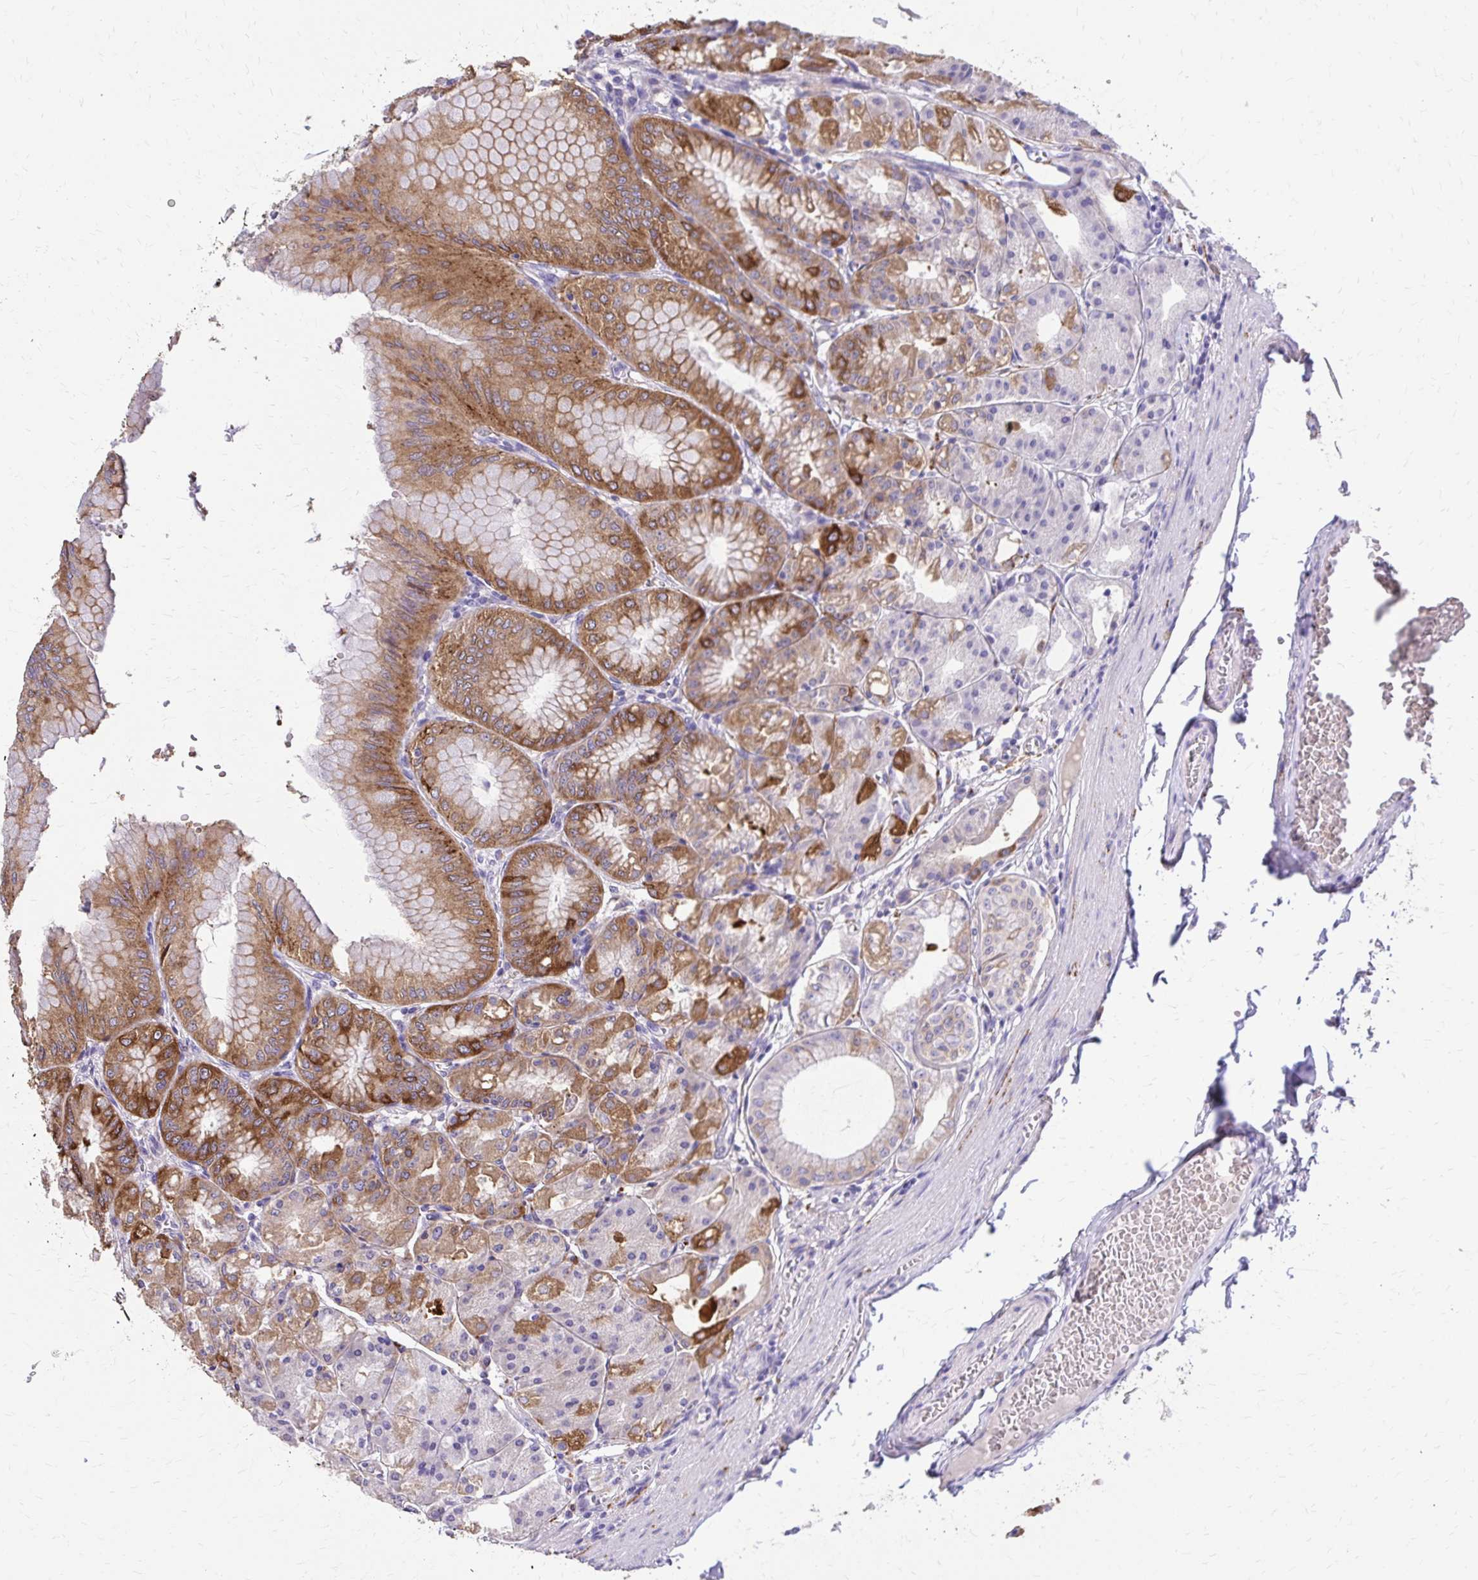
{"staining": {"intensity": "strong", "quantity": ">75%", "location": "cytoplasmic/membranous"}, "tissue": "stomach", "cell_type": "Glandular cells", "image_type": "normal", "snomed": [{"axis": "morphology", "description": "Normal tissue, NOS"}, {"axis": "topography", "description": "Stomach, lower"}], "caption": "Brown immunohistochemical staining in benign stomach displays strong cytoplasmic/membranous positivity in about >75% of glandular cells.", "gene": "EPB41L1", "patient": {"sex": "male", "age": 71}}